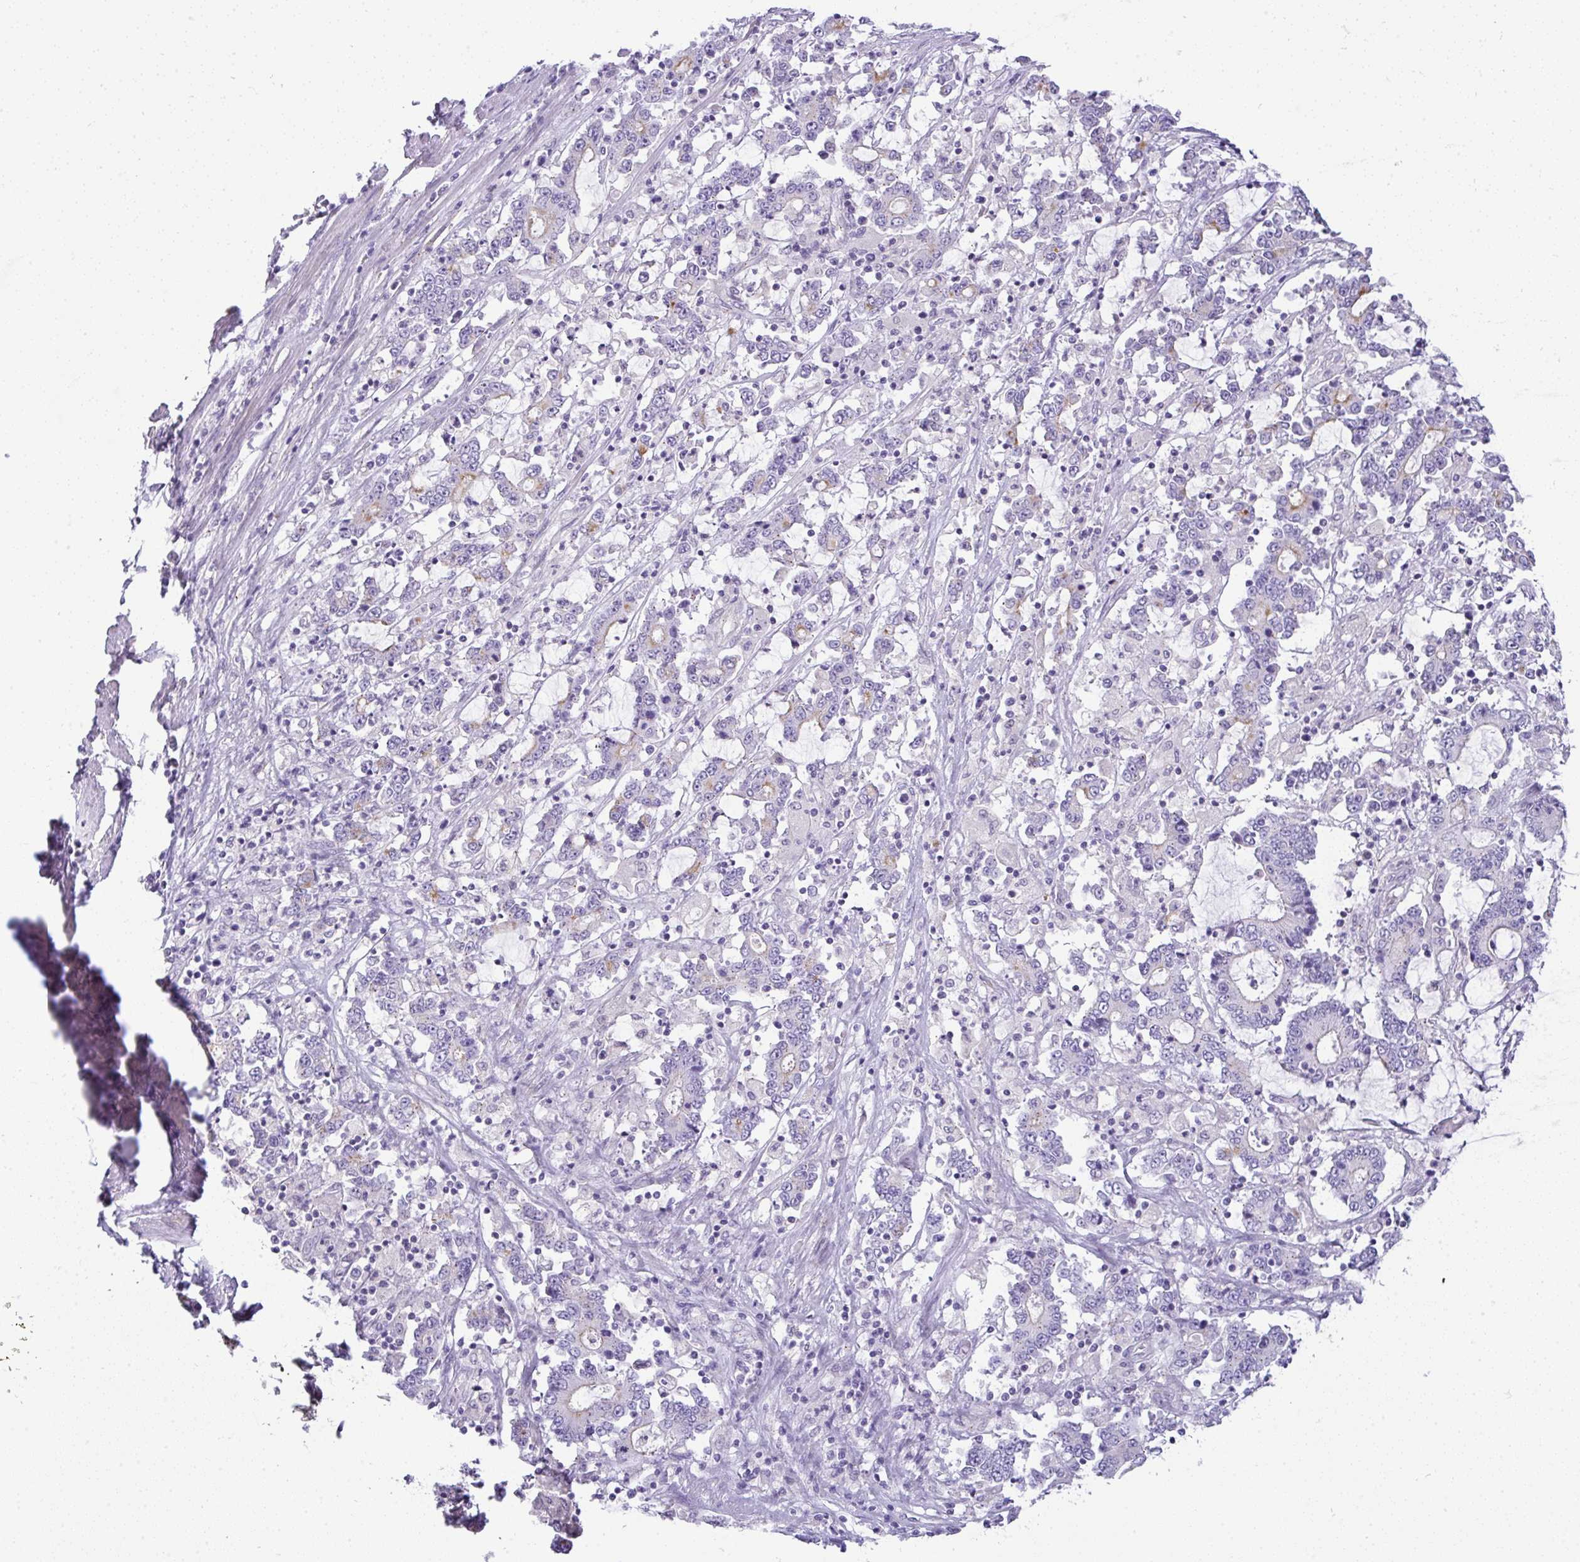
{"staining": {"intensity": "negative", "quantity": "none", "location": "none"}, "tissue": "stomach cancer", "cell_type": "Tumor cells", "image_type": "cancer", "snomed": [{"axis": "morphology", "description": "Adenocarcinoma, NOS"}, {"axis": "topography", "description": "Stomach, upper"}], "caption": "IHC photomicrograph of neoplastic tissue: adenocarcinoma (stomach) stained with DAB displays no significant protein staining in tumor cells. Nuclei are stained in blue.", "gene": "FAM177A1", "patient": {"sex": "male", "age": 68}}